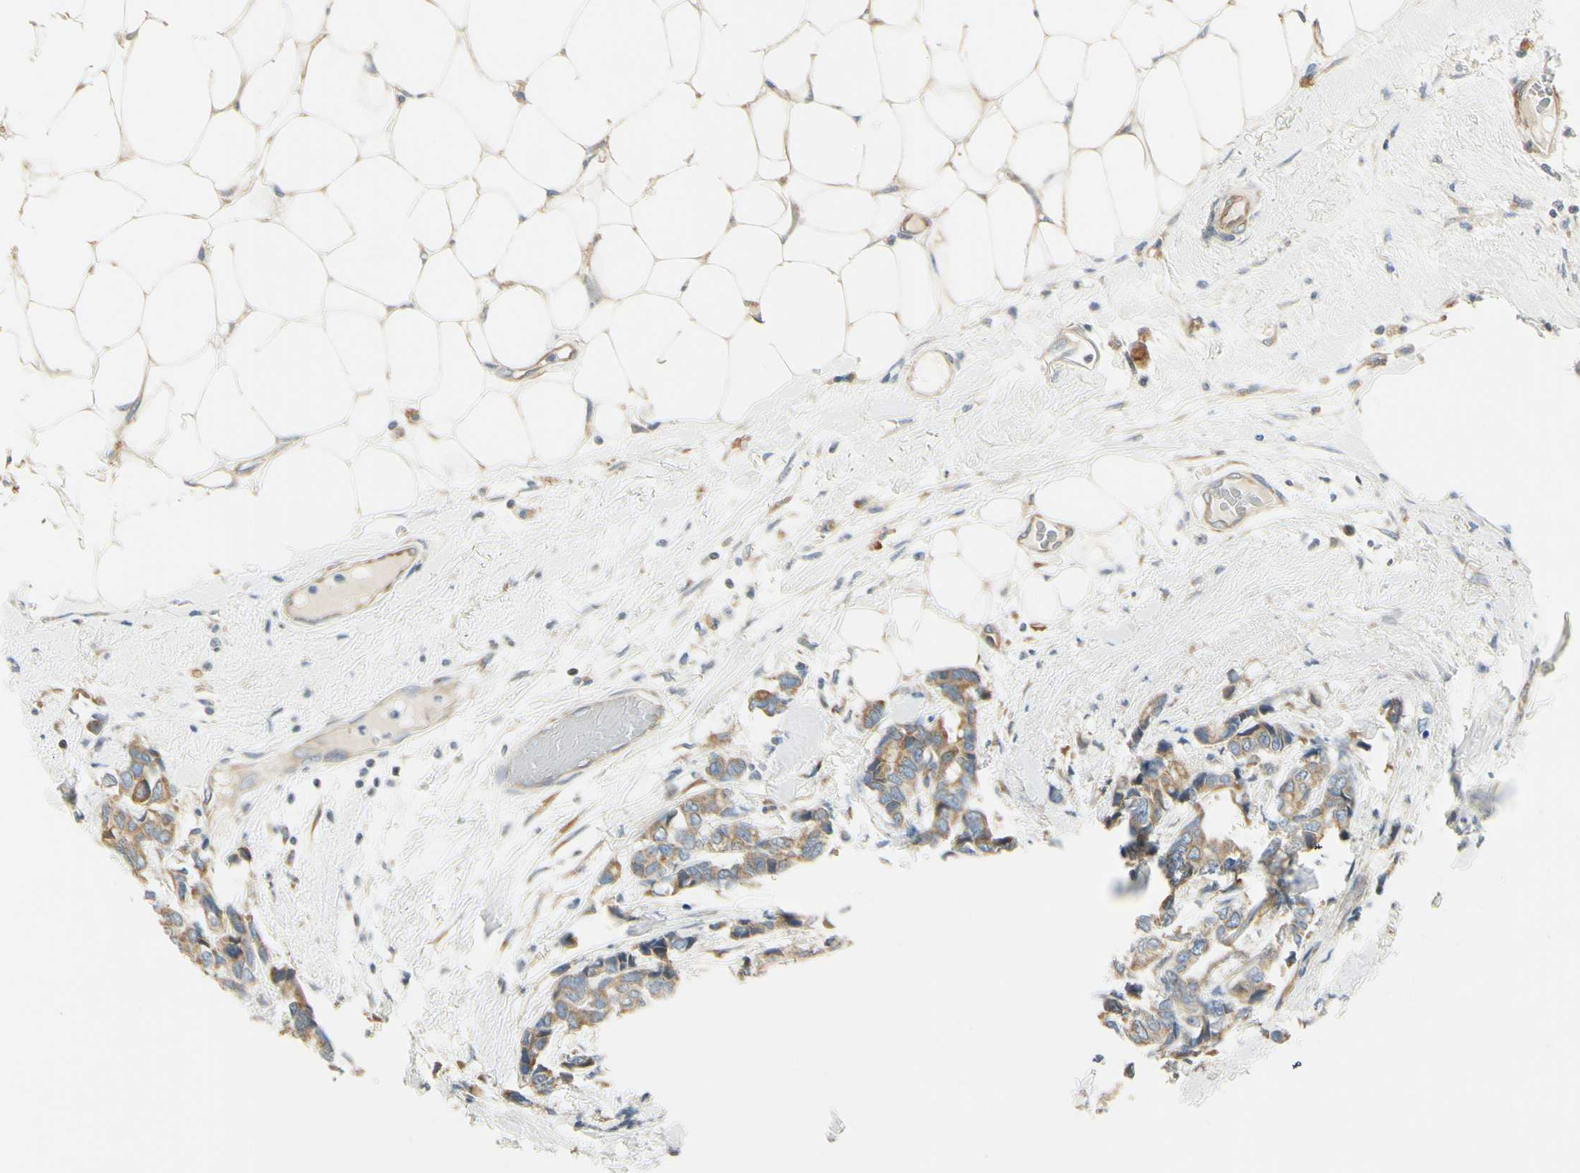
{"staining": {"intensity": "weak", "quantity": ">75%", "location": "cytoplasmic/membranous"}, "tissue": "breast cancer", "cell_type": "Tumor cells", "image_type": "cancer", "snomed": [{"axis": "morphology", "description": "Duct carcinoma"}, {"axis": "topography", "description": "Breast"}], "caption": "Breast infiltrating ductal carcinoma stained for a protein (brown) reveals weak cytoplasmic/membranous positive staining in approximately >75% of tumor cells.", "gene": "IGDCC4", "patient": {"sex": "female", "age": 87}}